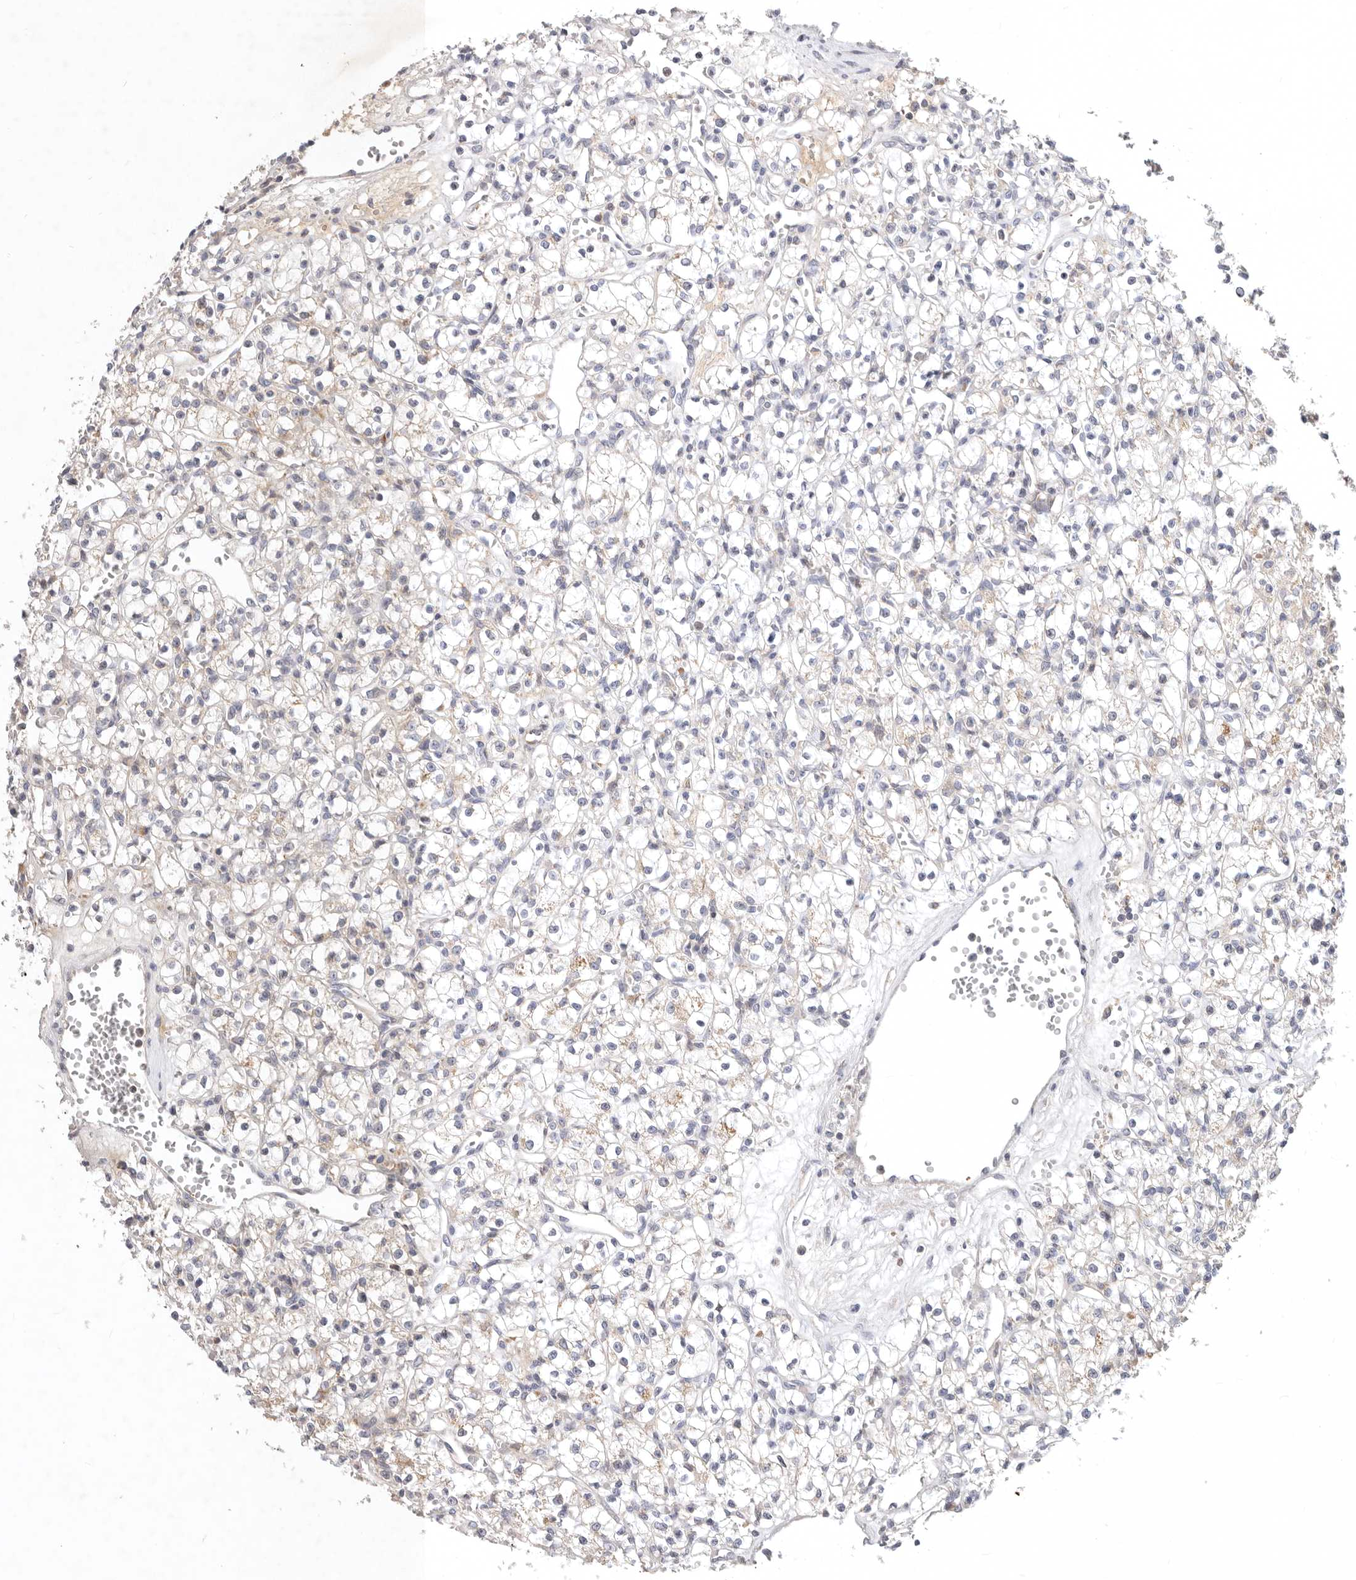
{"staining": {"intensity": "weak", "quantity": "25%-75%", "location": "cytoplasmic/membranous"}, "tissue": "renal cancer", "cell_type": "Tumor cells", "image_type": "cancer", "snomed": [{"axis": "morphology", "description": "Adenocarcinoma, NOS"}, {"axis": "topography", "description": "Kidney"}], "caption": "A brown stain labels weak cytoplasmic/membranous expression of a protein in human adenocarcinoma (renal) tumor cells.", "gene": "TFB2M", "patient": {"sex": "female", "age": 59}}